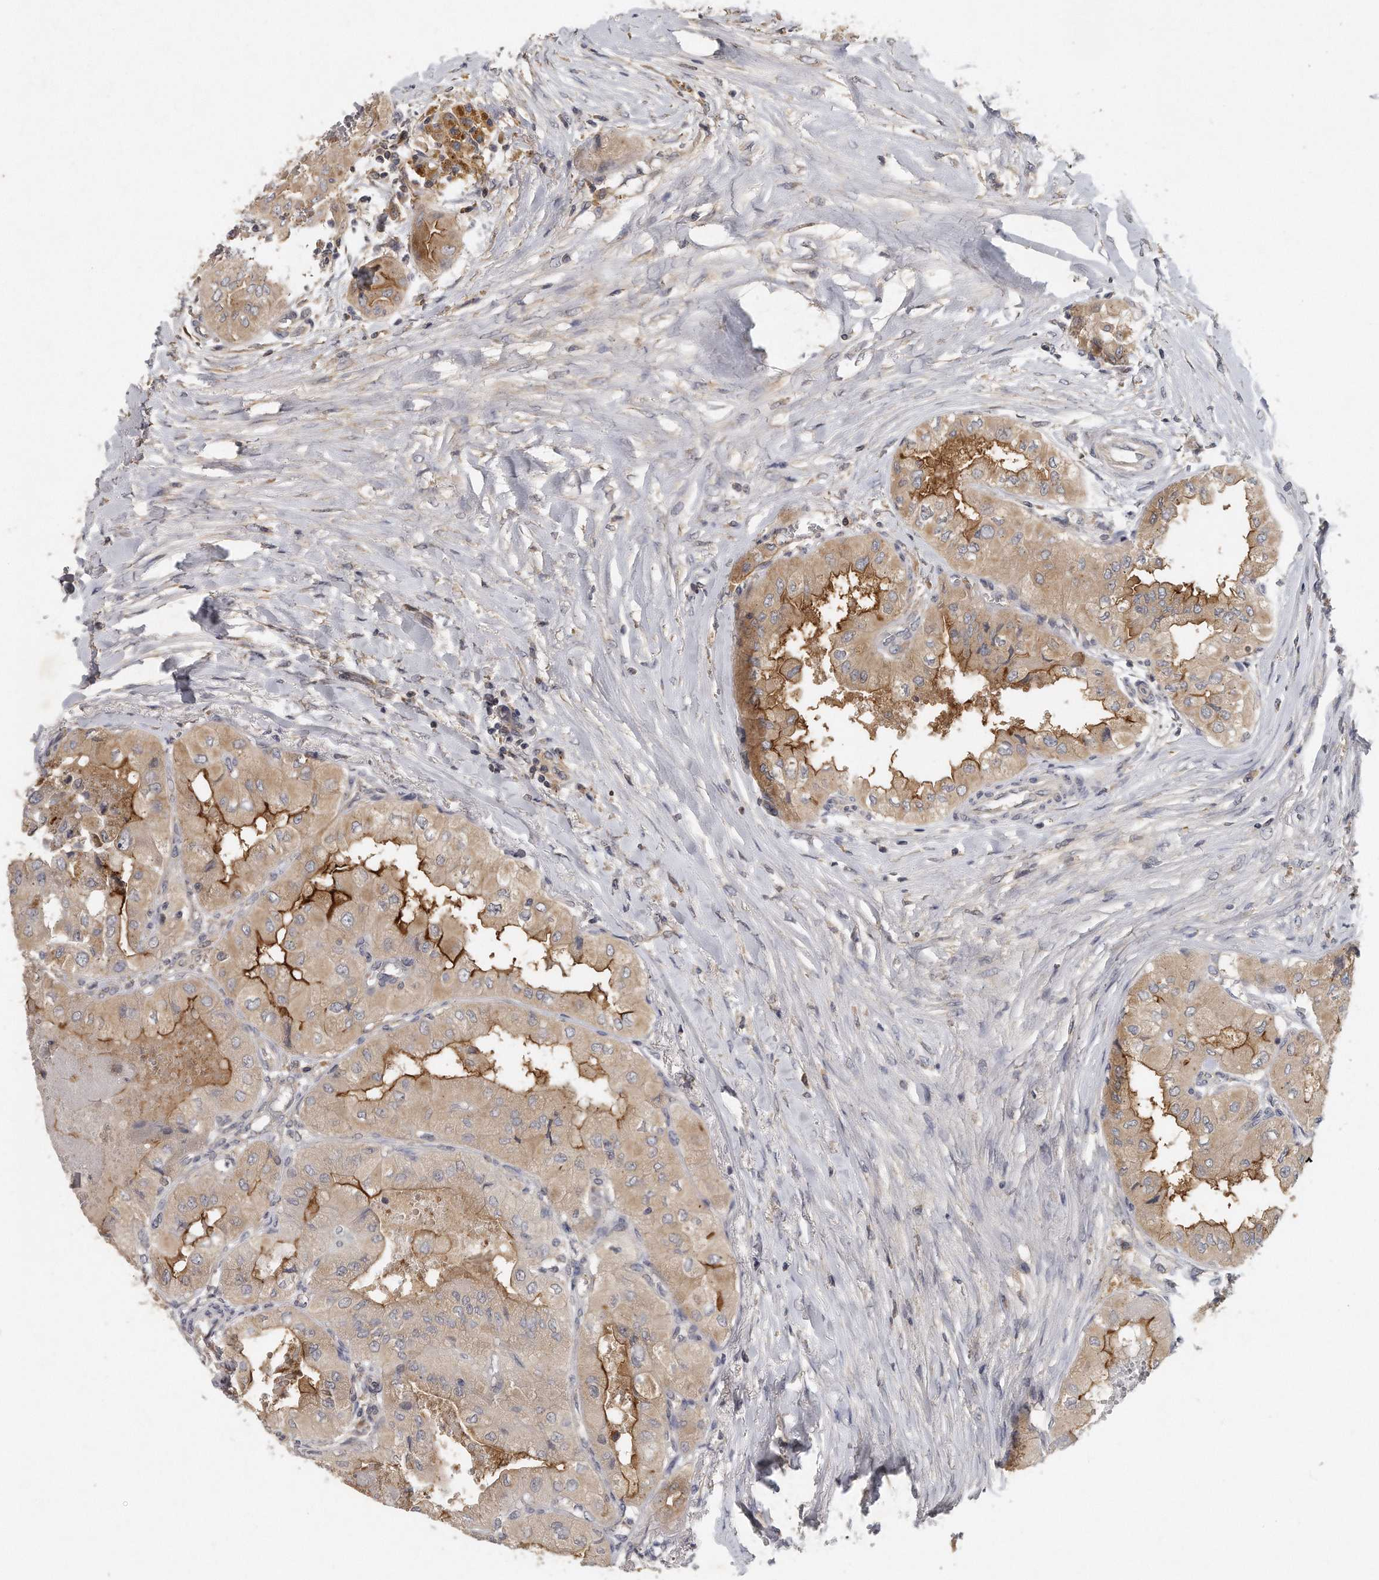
{"staining": {"intensity": "strong", "quantity": "25%-75%", "location": "cytoplasmic/membranous"}, "tissue": "thyroid cancer", "cell_type": "Tumor cells", "image_type": "cancer", "snomed": [{"axis": "morphology", "description": "Papillary adenocarcinoma, NOS"}, {"axis": "topography", "description": "Thyroid gland"}], "caption": "Thyroid cancer tissue exhibits strong cytoplasmic/membranous positivity in approximately 25%-75% of tumor cells", "gene": "TRAPPC14", "patient": {"sex": "female", "age": 59}}